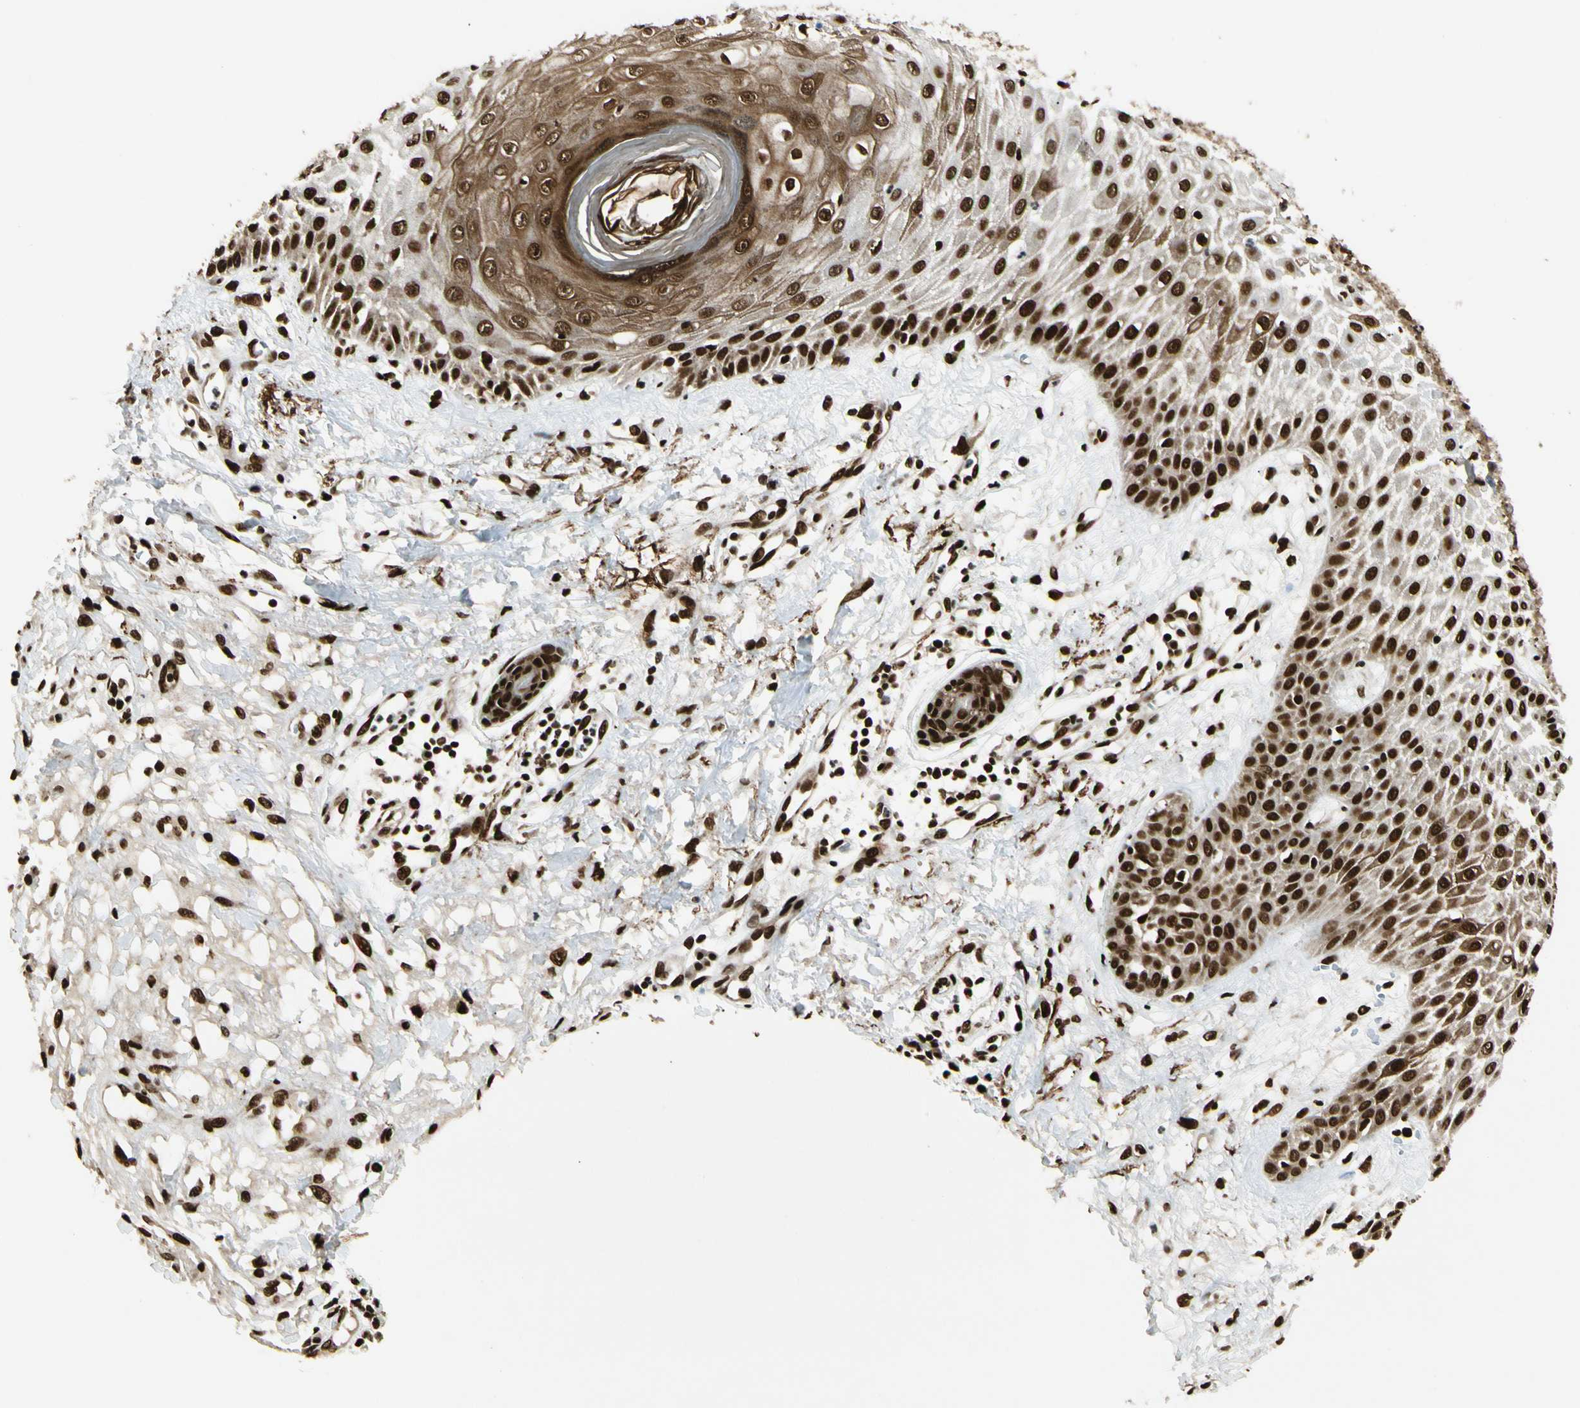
{"staining": {"intensity": "strong", "quantity": ">75%", "location": "nuclear"}, "tissue": "skin cancer", "cell_type": "Tumor cells", "image_type": "cancer", "snomed": [{"axis": "morphology", "description": "Squamous cell carcinoma, NOS"}, {"axis": "topography", "description": "Skin"}], "caption": "Immunohistochemical staining of squamous cell carcinoma (skin) shows high levels of strong nuclear staining in about >75% of tumor cells.", "gene": "FUS", "patient": {"sex": "female", "age": 78}}